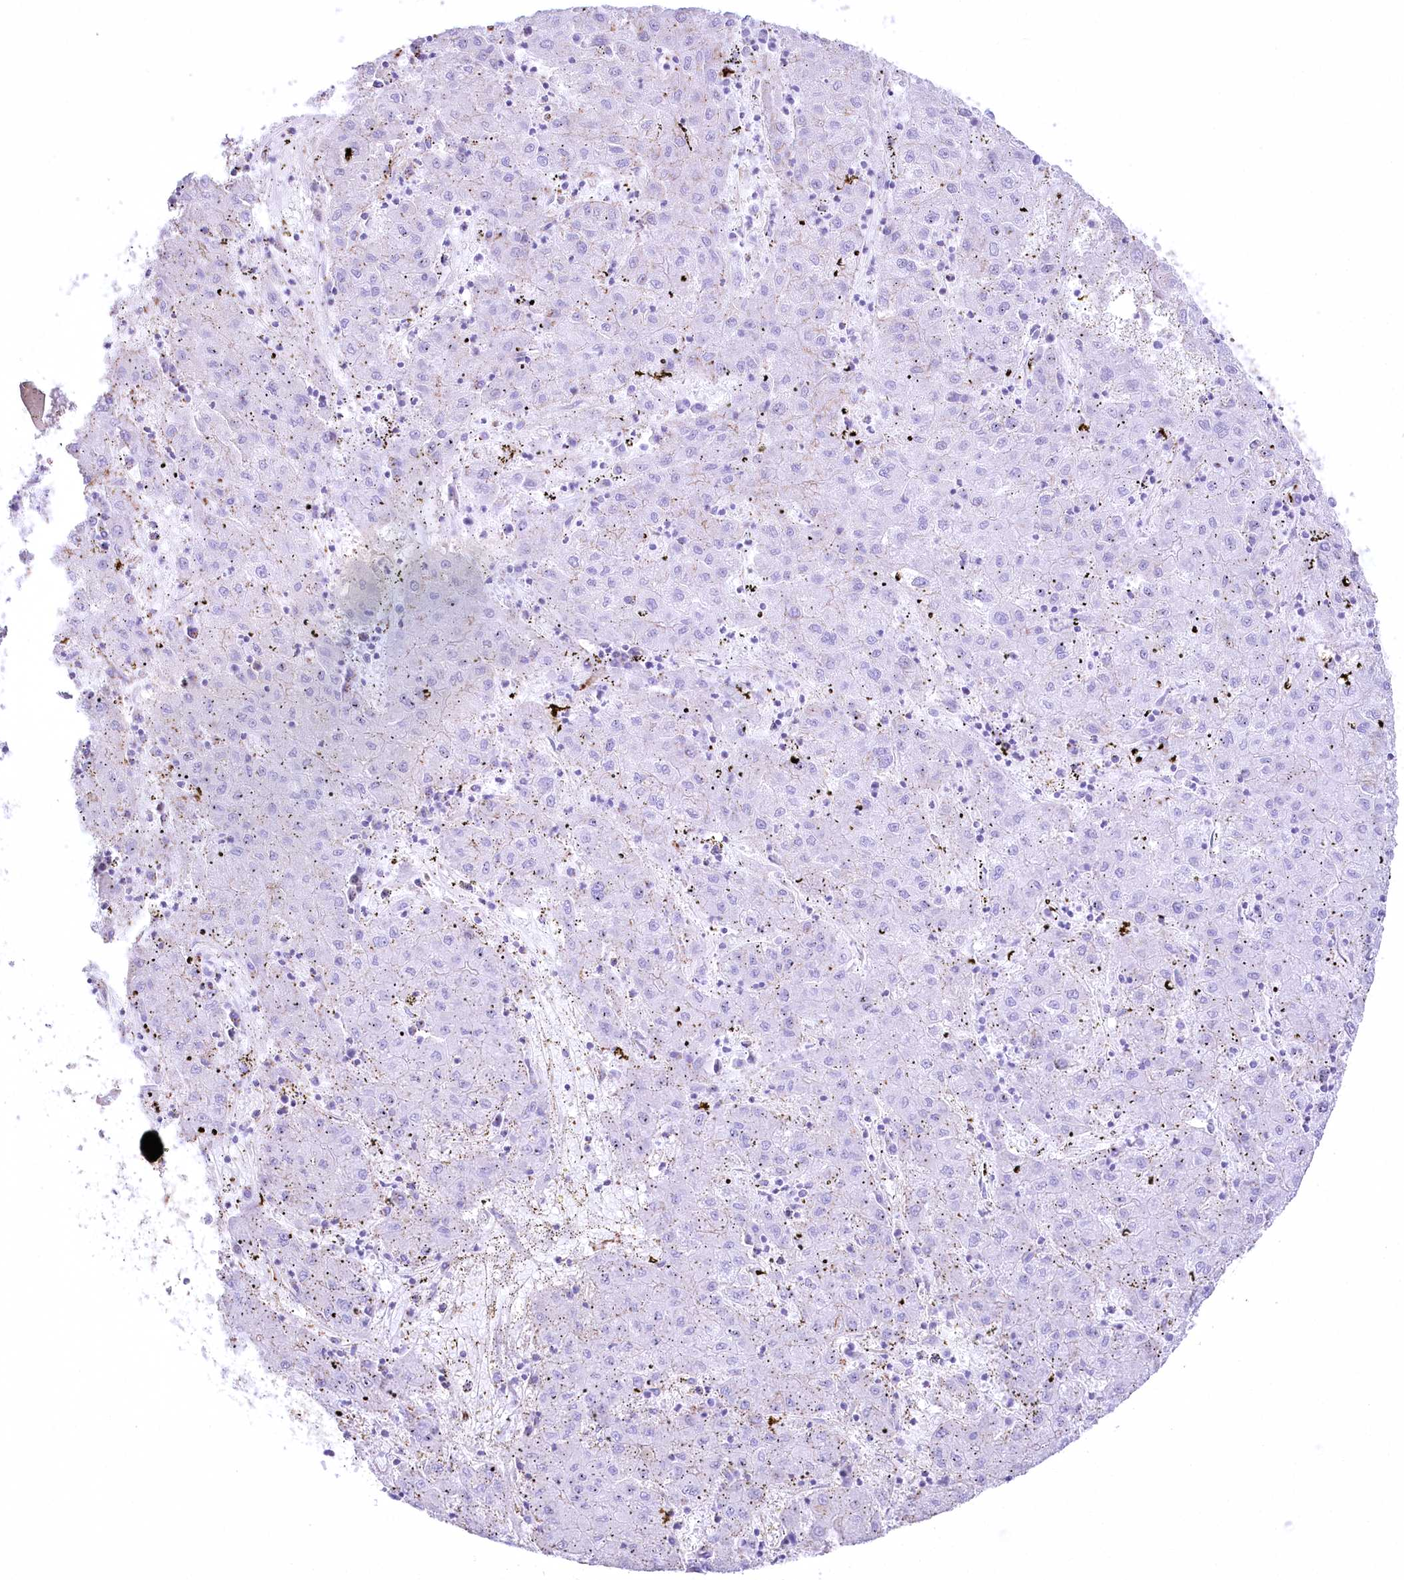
{"staining": {"intensity": "negative", "quantity": "none", "location": "none"}, "tissue": "liver cancer", "cell_type": "Tumor cells", "image_type": "cancer", "snomed": [{"axis": "morphology", "description": "Carcinoma, Hepatocellular, NOS"}, {"axis": "topography", "description": "Liver"}], "caption": "Liver cancer (hepatocellular carcinoma) was stained to show a protein in brown. There is no significant positivity in tumor cells.", "gene": "FAM216A", "patient": {"sex": "male", "age": 72}}